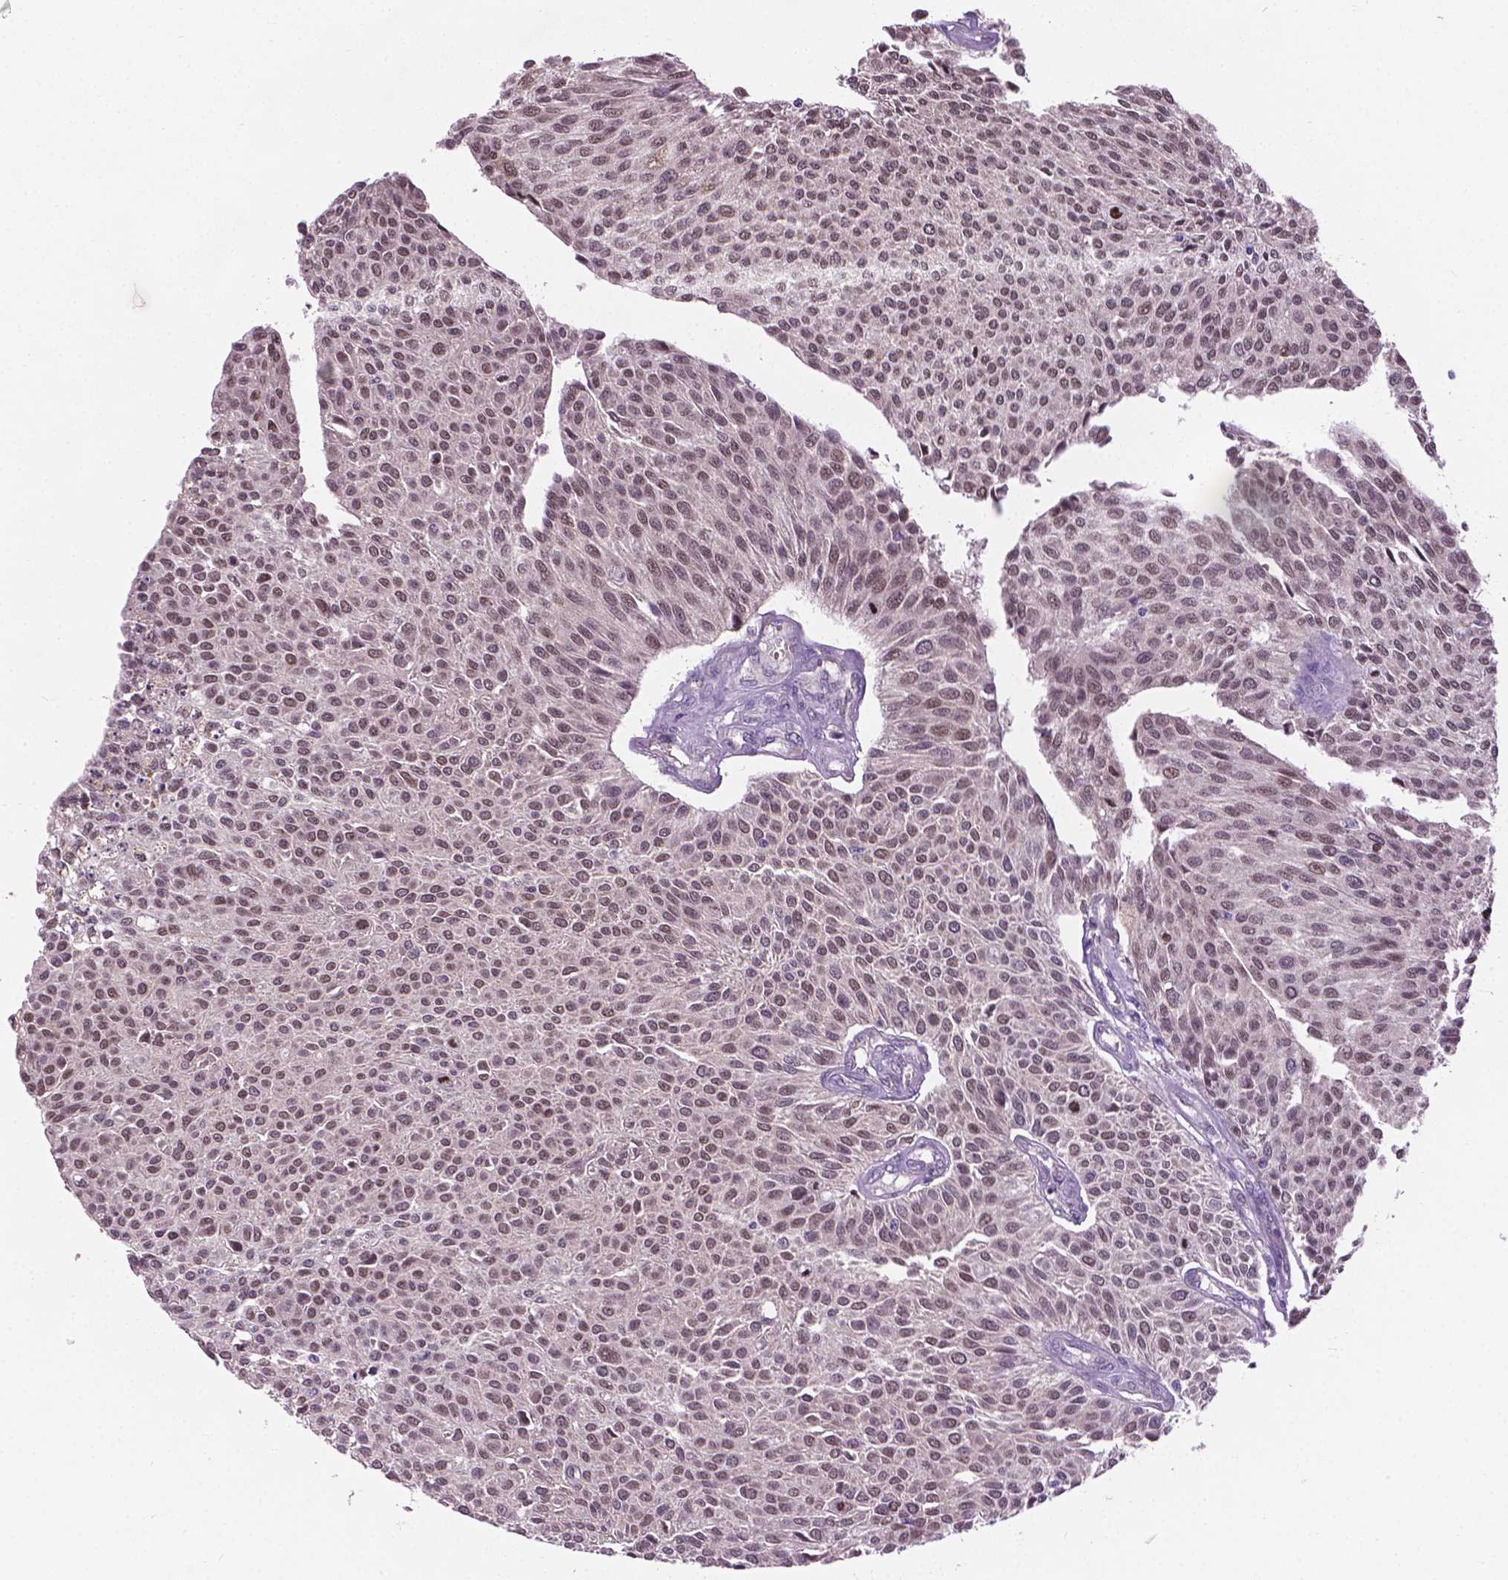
{"staining": {"intensity": "weak", "quantity": ">75%", "location": "nuclear"}, "tissue": "urothelial cancer", "cell_type": "Tumor cells", "image_type": "cancer", "snomed": [{"axis": "morphology", "description": "Urothelial carcinoma, NOS"}, {"axis": "topography", "description": "Urinary bladder"}], "caption": "Tumor cells show low levels of weak nuclear expression in about >75% of cells in human urothelial cancer. Nuclei are stained in blue.", "gene": "IRF6", "patient": {"sex": "male", "age": 55}}